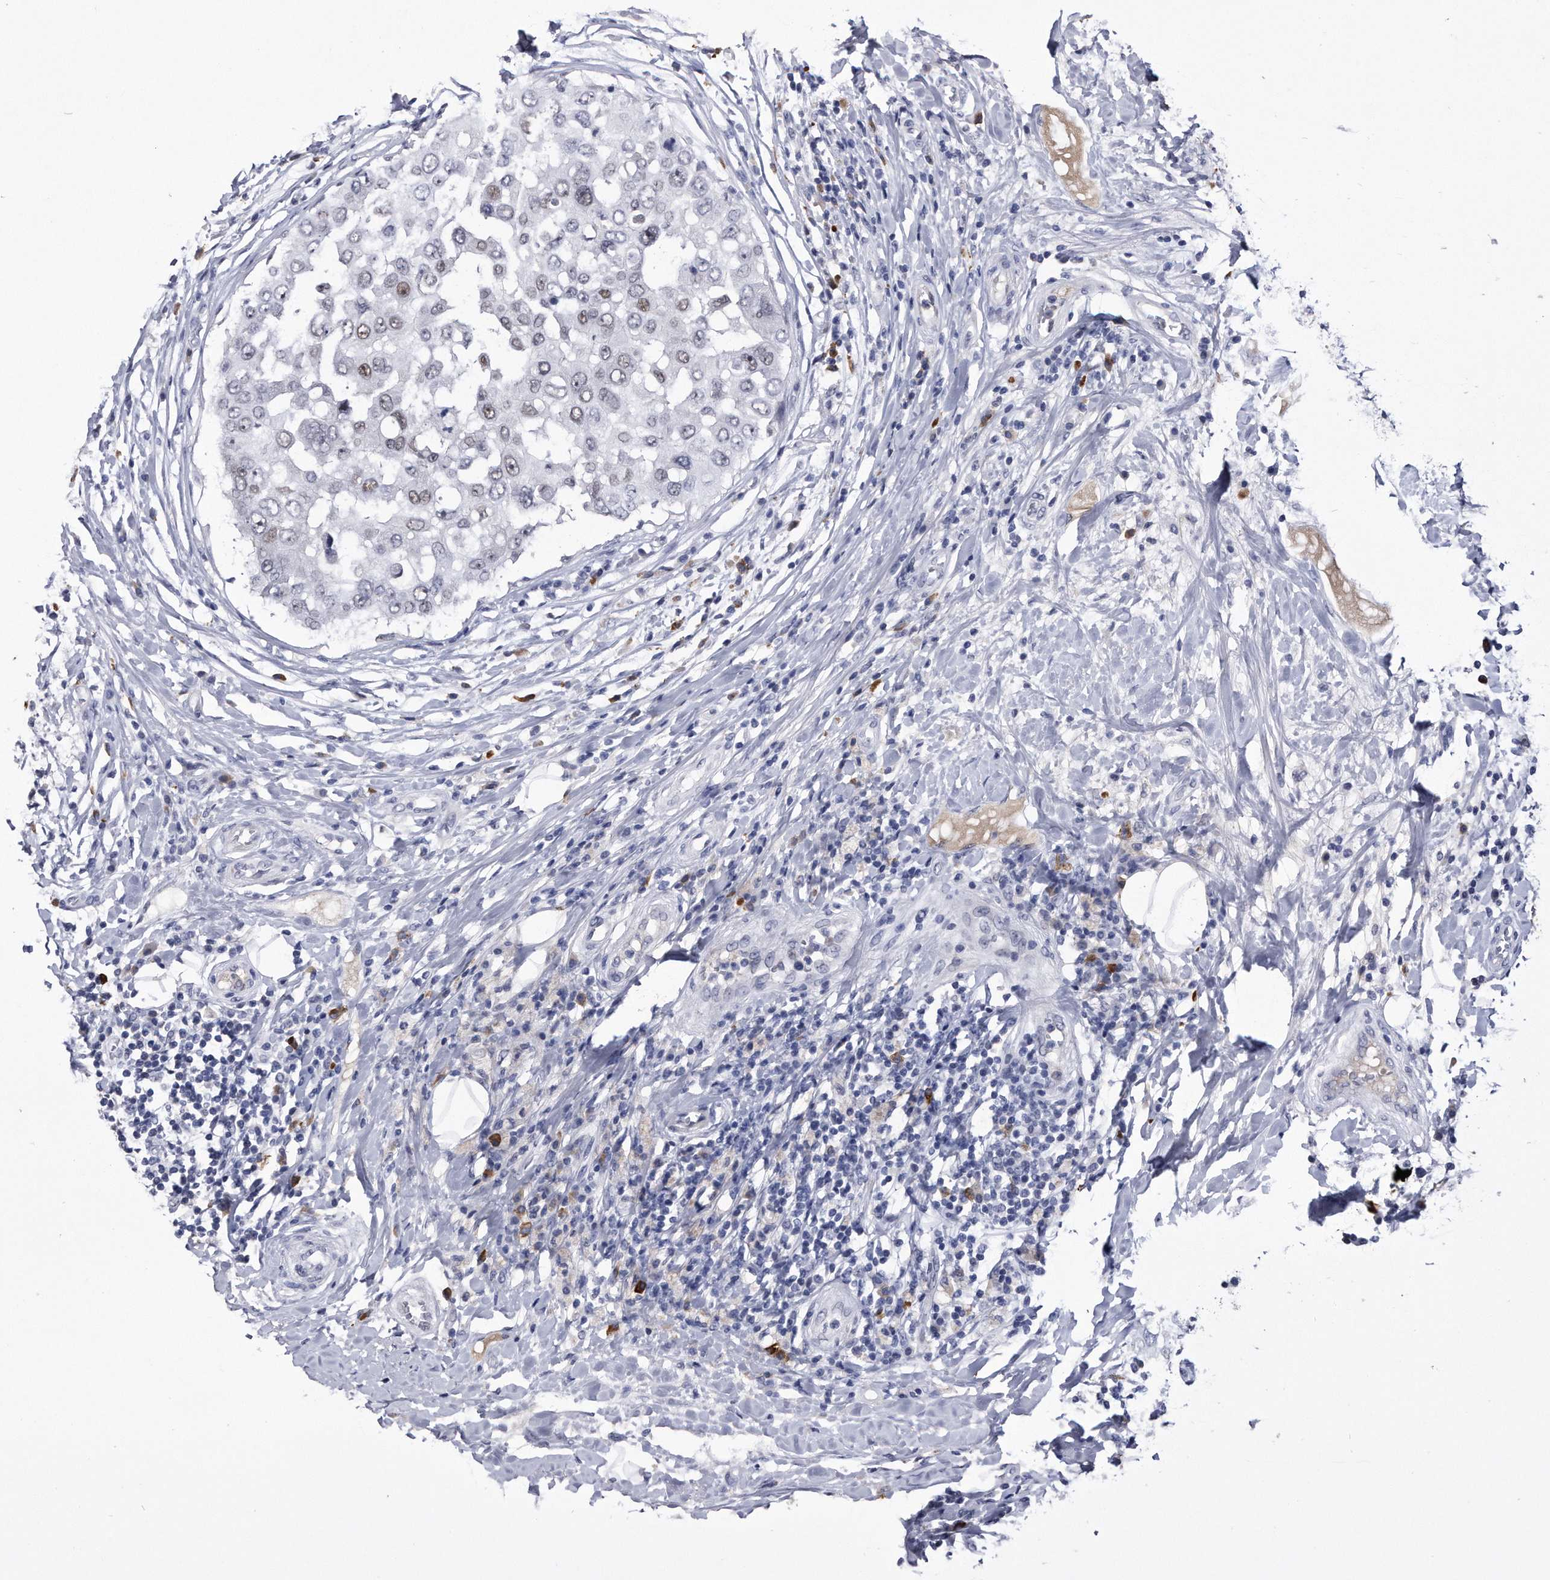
{"staining": {"intensity": "weak", "quantity": "<25%", "location": "nuclear"}, "tissue": "breast cancer", "cell_type": "Tumor cells", "image_type": "cancer", "snomed": [{"axis": "morphology", "description": "Duct carcinoma"}, {"axis": "topography", "description": "Breast"}], "caption": "A photomicrograph of human breast intraductal carcinoma is negative for staining in tumor cells.", "gene": "KCTD8", "patient": {"sex": "female", "age": 27}}